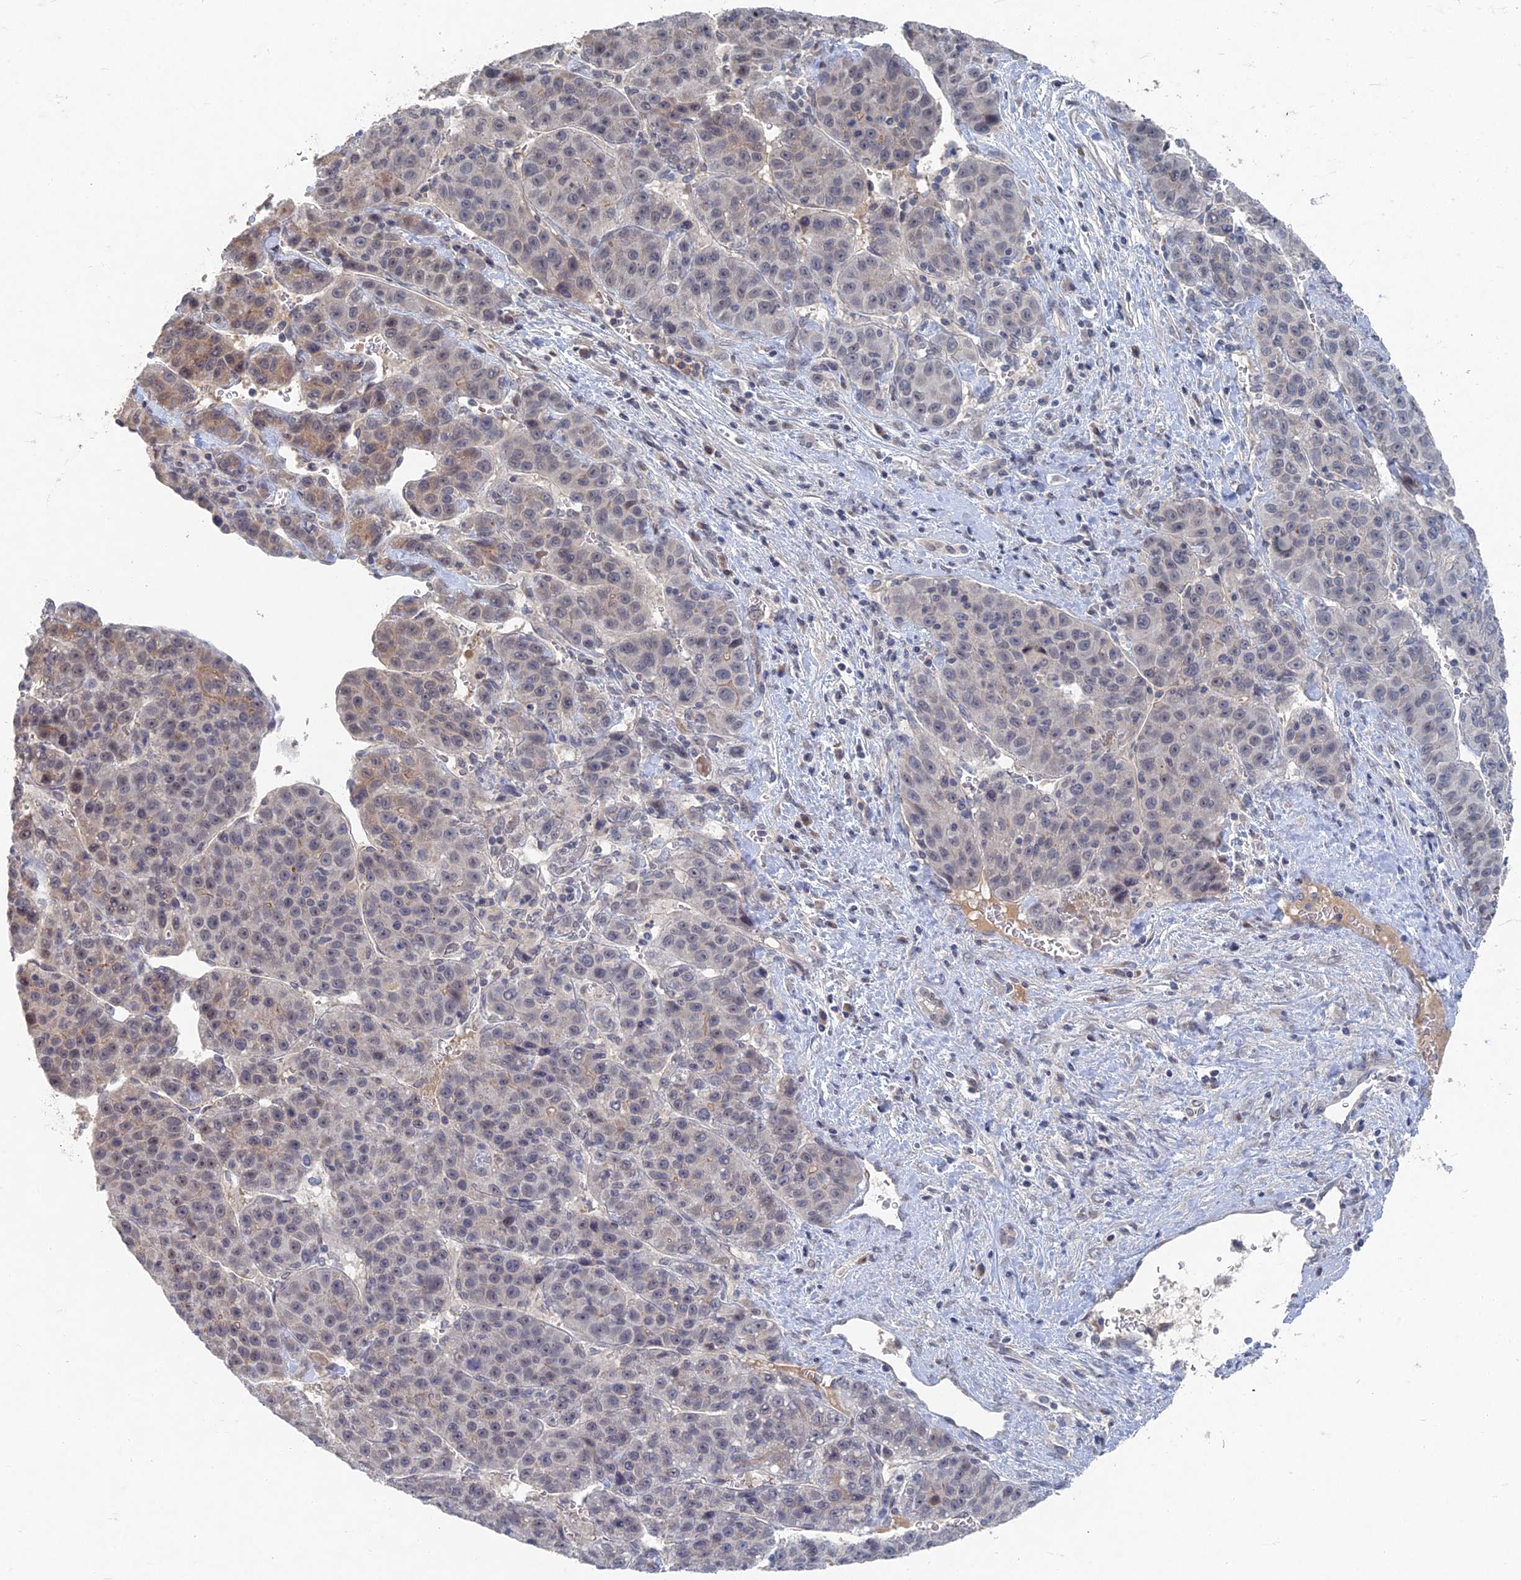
{"staining": {"intensity": "weak", "quantity": "<25%", "location": "cytoplasmic/membranous"}, "tissue": "liver cancer", "cell_type": "Tumor cells", "image_type": "cancer", "snomed": [{"axis": "morphology", "description": "Carcinoma, Hepatocellular, NOS"}, {"axis": "topography", "description": "Liver"}], "caption": "There is no significant staining in tumor cells of liver cancer.", "gene": "GNA15", "patient": {"sex": "female", "age": 53}}